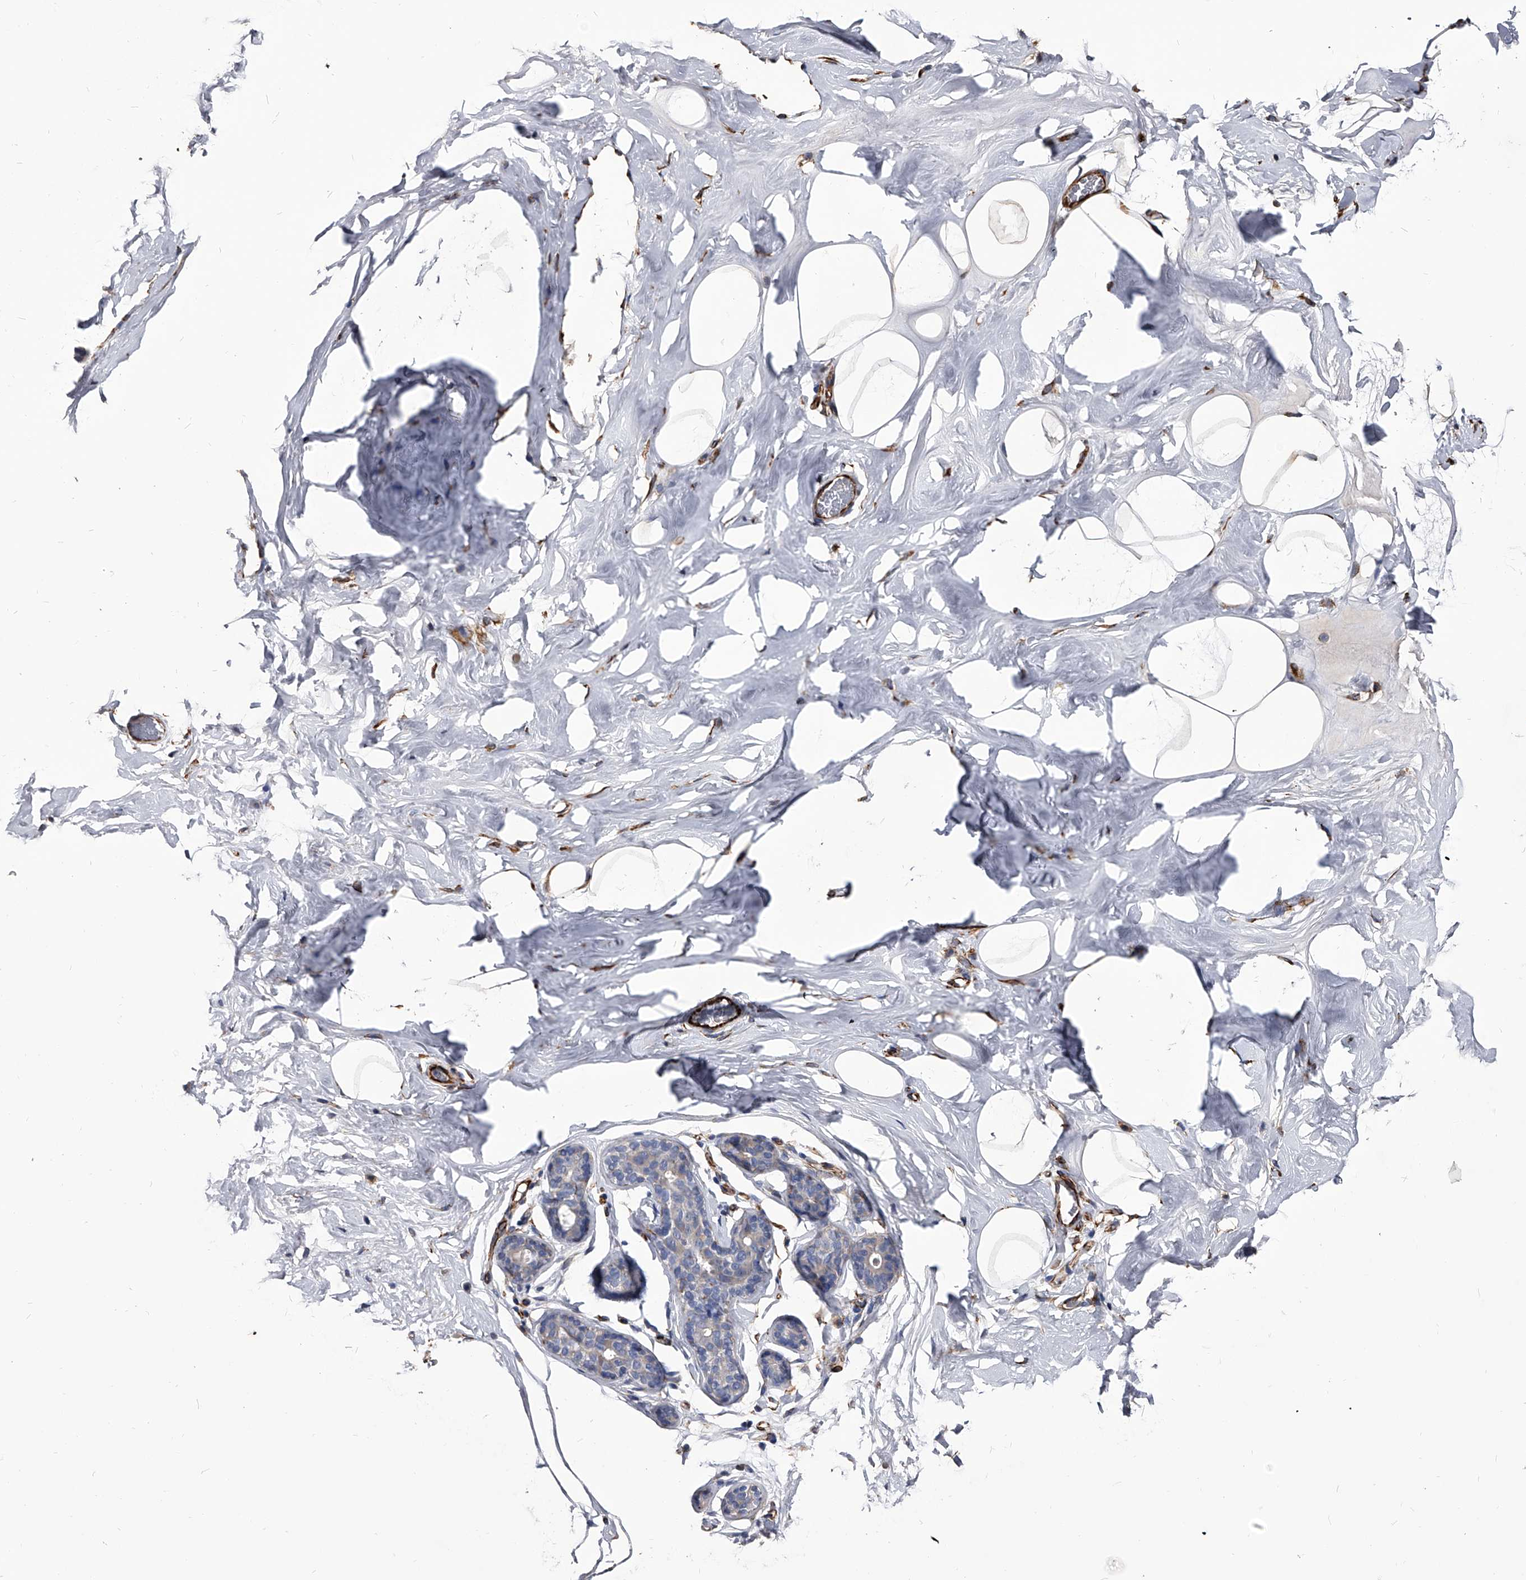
{"staining": {"intensity": "weak", "quantity": ">75%", "location": "cytoplasmic/membranous"}, "tissue": "adipose tissue", "cell_type": "Adipocytes", "image_type": "normal", "snomed": [{"axis": "morphology", "description": "Normal tissue, NOS"}, {"axis": "morphology", "description": "Fibrosis, NOS"}, {"axis": "topography", "description": "Breast"}, {"axis": "topography", "description": "Adipose tissue"}], "caption": "Immunohistochemistry (IHC) staining of unremarkable adipose tissue, which displays low levels of weak cytoplasmic/membranous positivity in approximately >75% of adipocytes indicating weak cytoplasmic/membranous protein staining. The staining was performed using DAB (3,3'-diaminobenzidine) (brown) for protein detection and nuclei were counterstained in hematoxylin (blue).", "gene": "EFCAB7", "patient": {"sex": "female", "age": 39}}